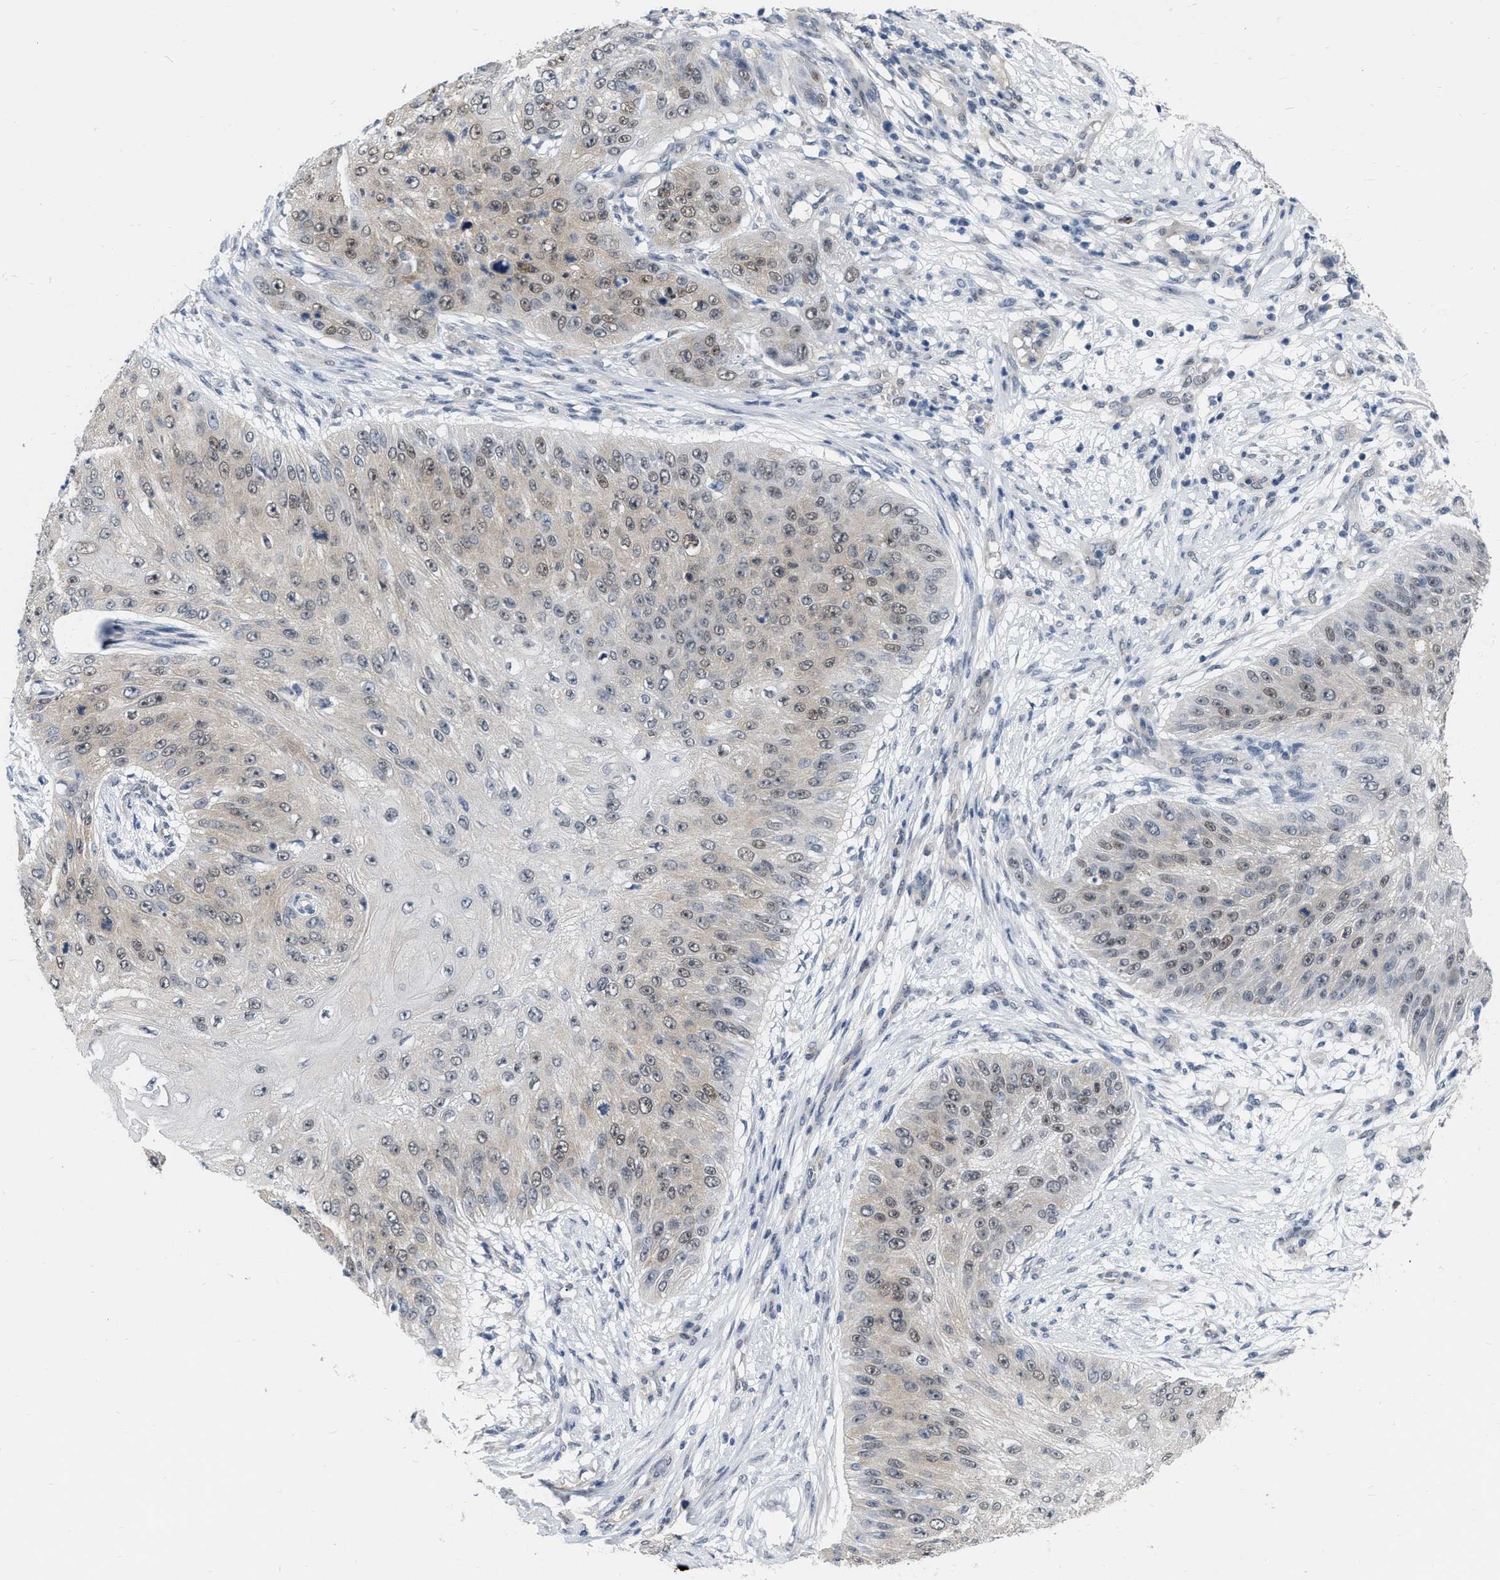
{"staining": {"intensity": "weak", "quantity": ">75%", "location": "cytoplasmic/membranous,nuclear"}, "tissue": "skin cancer", "cell_type": "Tumor cells", "image_type": "cancer", "snomed": [{"axis": "morphology", "description": "Squamous cell carcinoma, NOS"}, {"axis": "topography", "description": "Skin"}], "caption": "Immunohistochemical staining of skin cancer exhibits weak cytoplasmic/membranous and nuclear protein positivity in approximately >75% of tumor cells. (brown staining indicates protein expression, while blue staining denotes nuclei).", "gene": "RUVBL1", "patient": {"sex": "female", "age": 80}}